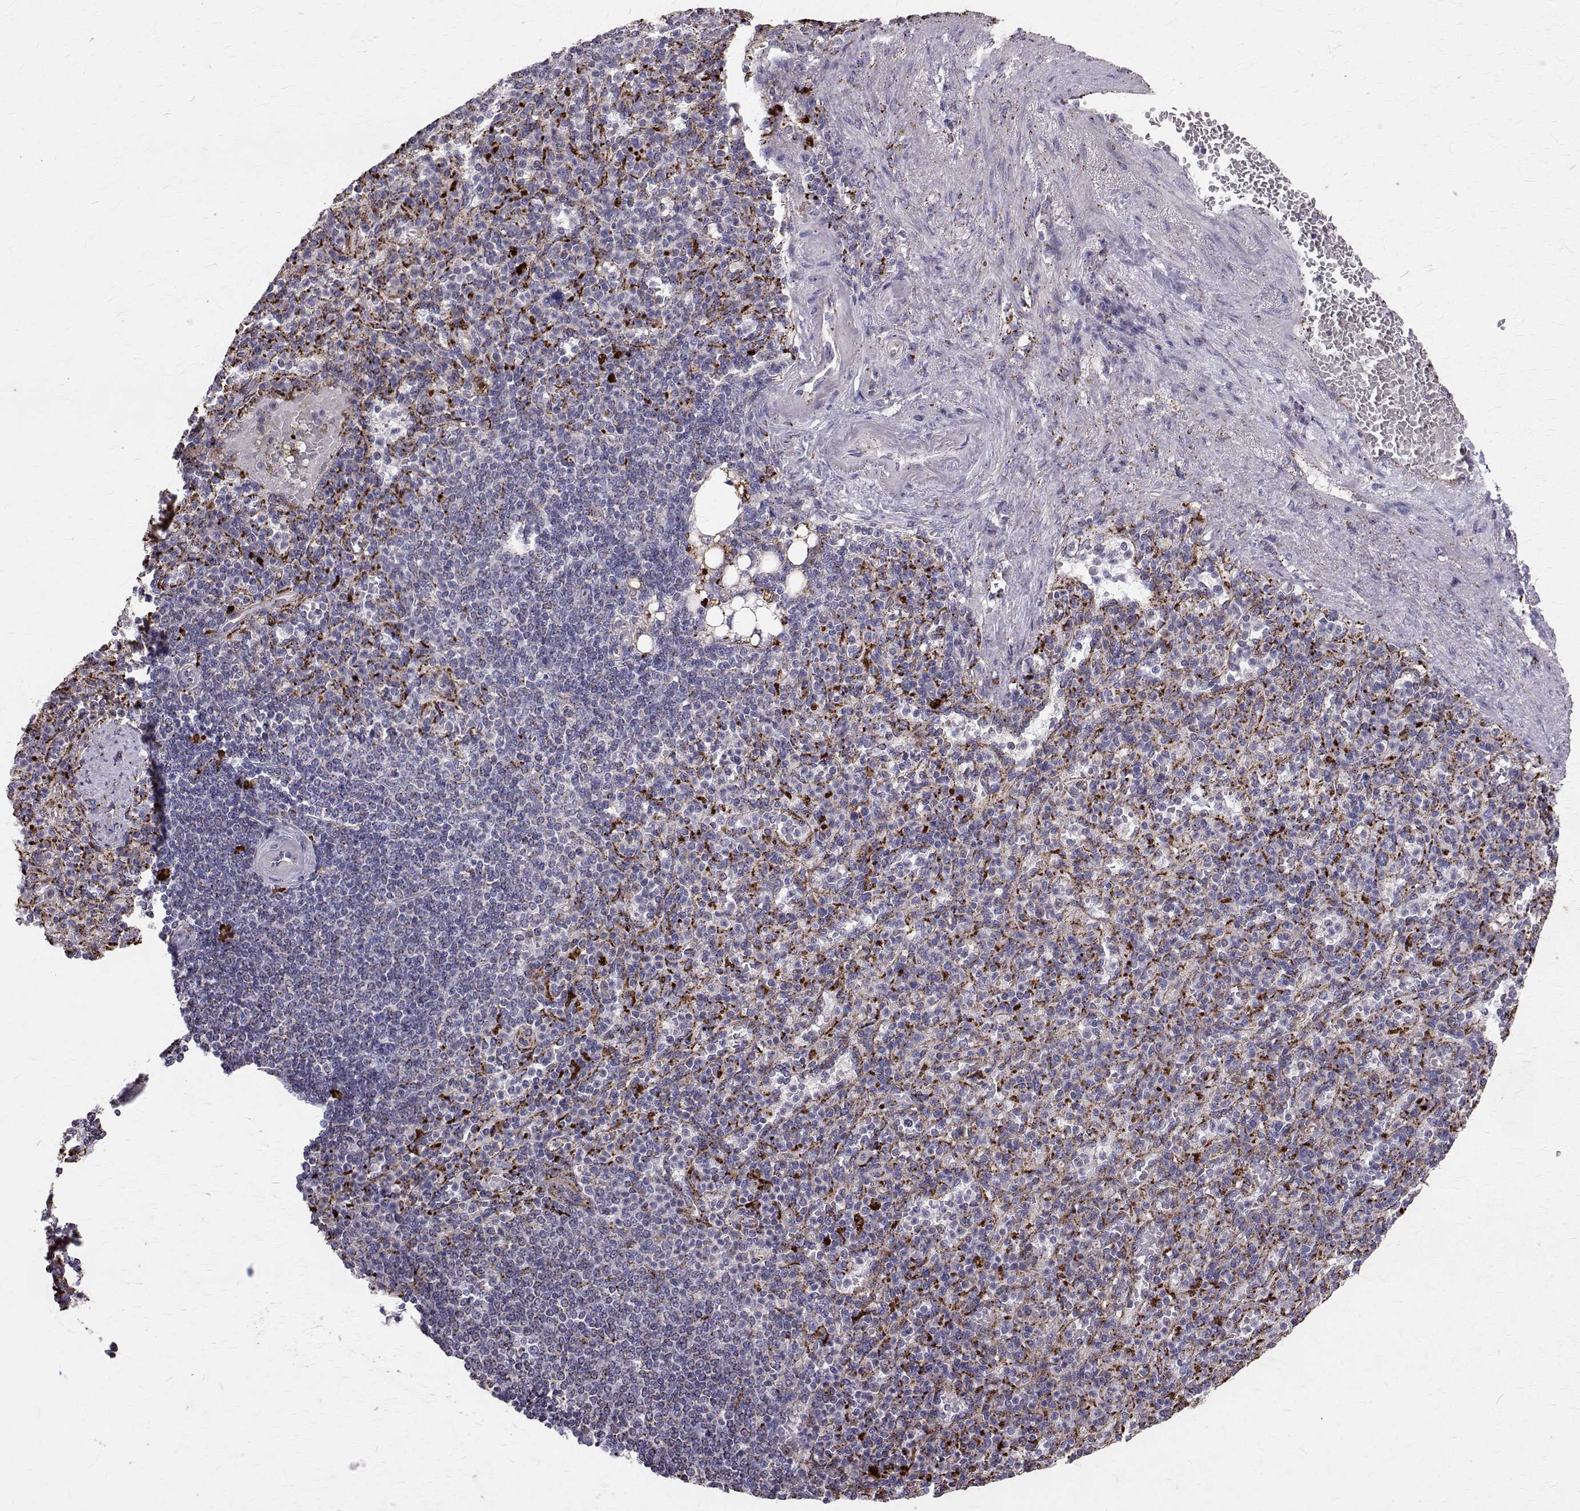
{"staining": {"intensity": "strong", "quantity": "<25%", "location": "cytoplasmic/membranous"}, "tissue": "spleen", "cell_type": "Cells in red pulp", "image_type": "normal", "snomed": [{"axis": "morphology", "description": "Normal tissue, NOS"}, {"axis": "topography", "description": "Spleen"}], "caption": "IHC micrograph of normal spleen stained for a protein (brown), which shows medium levels of strong cytoplasmic/membranous positivity in about <25% of cells in red pulp.", "gene": "TPP1", "patient": {"sex": "female", "age": 74}}